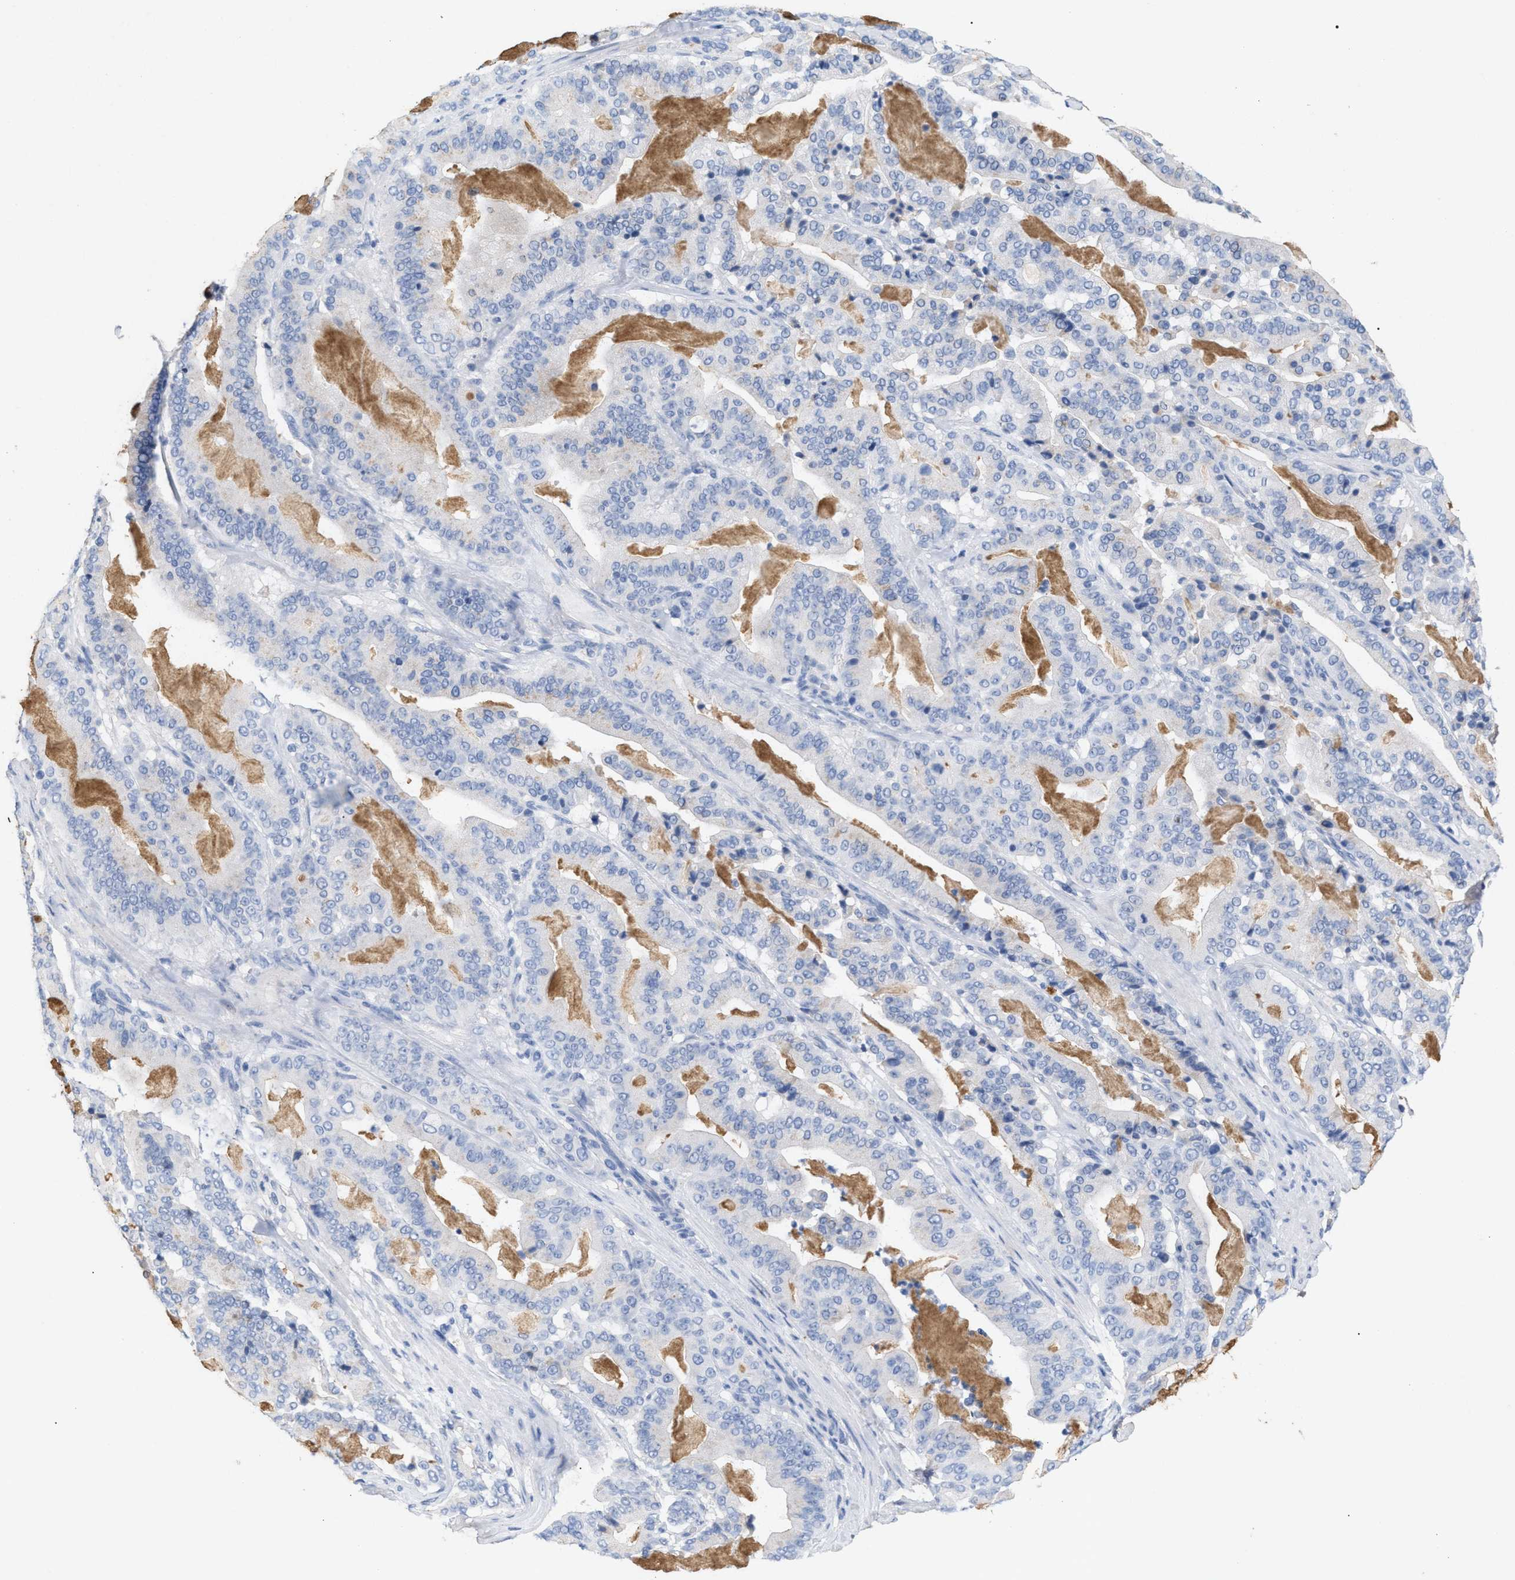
{"staining": {"intensity": "negative", "quantity": "none", "location": "none"}, "tissue": "pancreatic cancer", "cell_type": "Tumor cells", "image_type": "cancer", "snomed": [{"axis": "morphology", "description": "Adenocarcinoma, NOS"}, {"axis": "topography", "description": "Pancreas"}], "caption": "Human pancreatic cancer stained for a protein using immunohistochemistry shows no expression in tumor cells.", "gene": "APOH", "patient": {"sex": "male", "age": 63}}